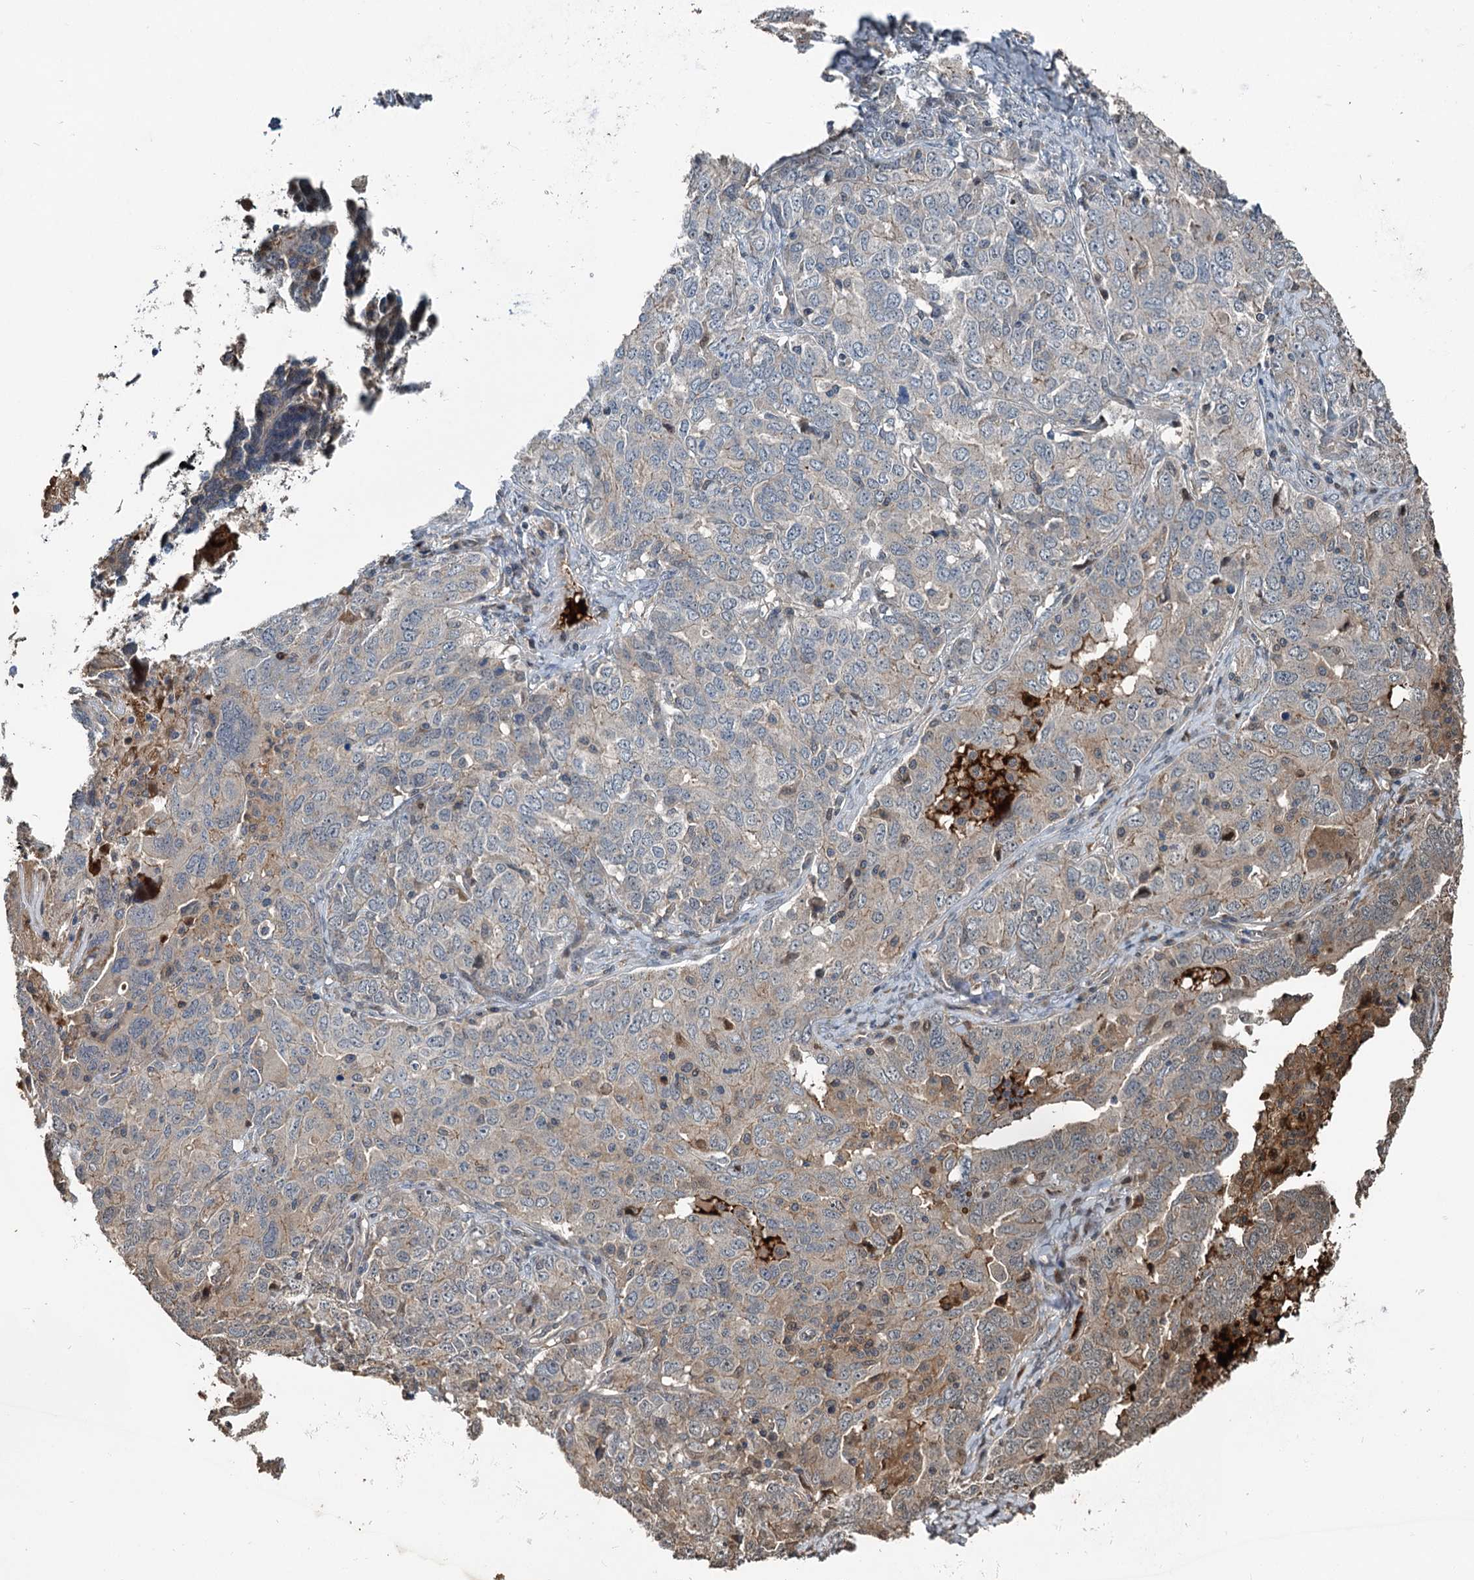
{"staining": {"intensity": "weak", "quantity": "<25%", "location": "cytoplasmic/membranous"}, "tissue": "ovarian cancer", "cell_type": "Tumor cells", "image_type": "cancer", "snomed": [{"axis": "morphology", "description": "Carcinoma, endometroid"}, {"axis": "topography", "description": "Ovary"}], "caption": "Tumor cells are negative for protein expression in human ovarian cancer.", "gene": "TEDC1", "patient": {"sex": "female", "age": 62}}